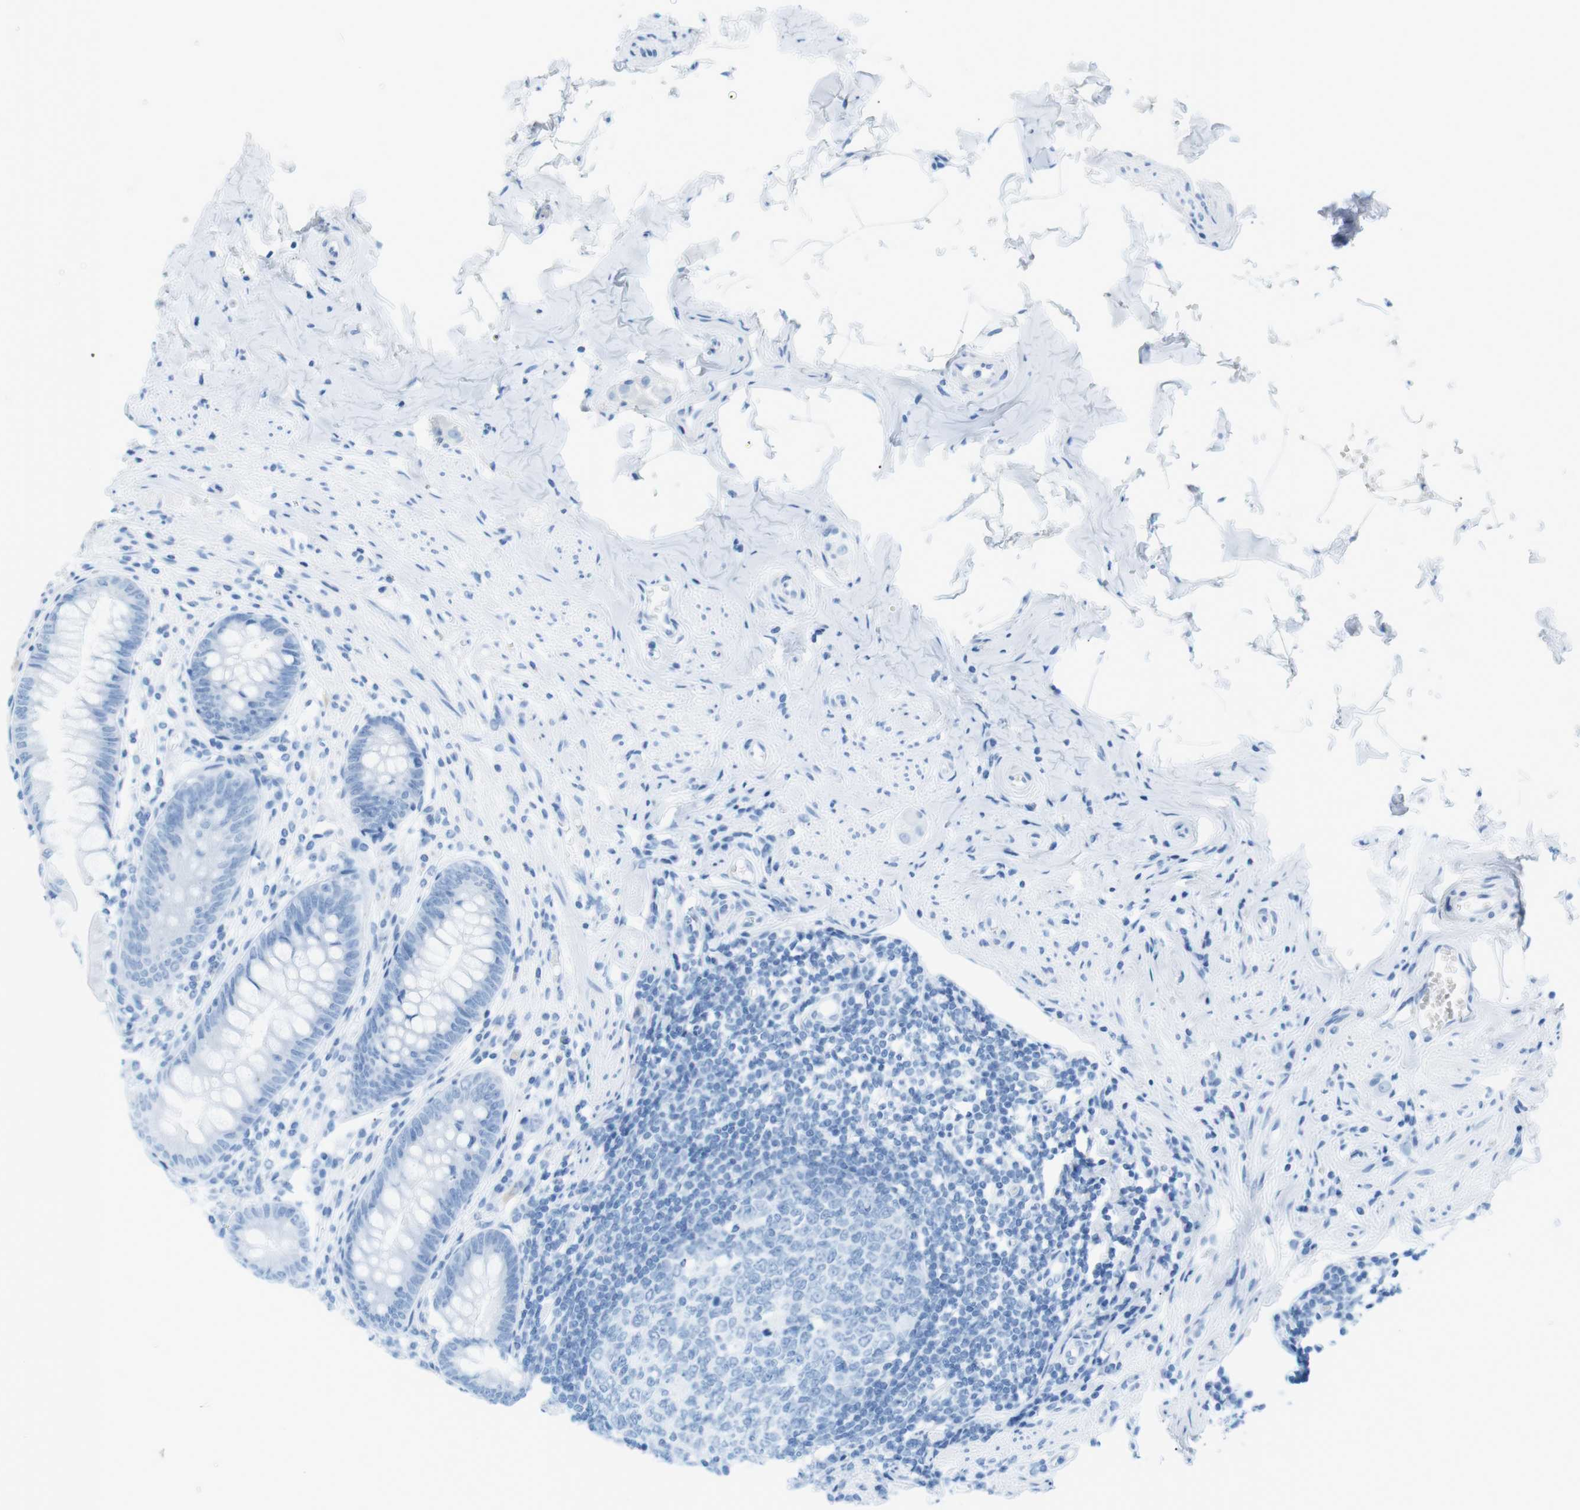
{"staining": {"intensity": "negative", "quantity": "none", "location": "none"}, "tissue": "appendix", "cell_type": "Glandular cells", "image_type": "normal", "snomed": [{"axis": "morphology", "description": "Normal tissue, NOS"}, {"axis": "topography", "description": "Appendix"}], "caption": "DAB (3,3'-diaminobenzidine) immunohistochemical staining of benign appendix shows no significant expression in glandular cells.", "gene": "SALL4", "patient": {"sex": "male", "age": 56}}